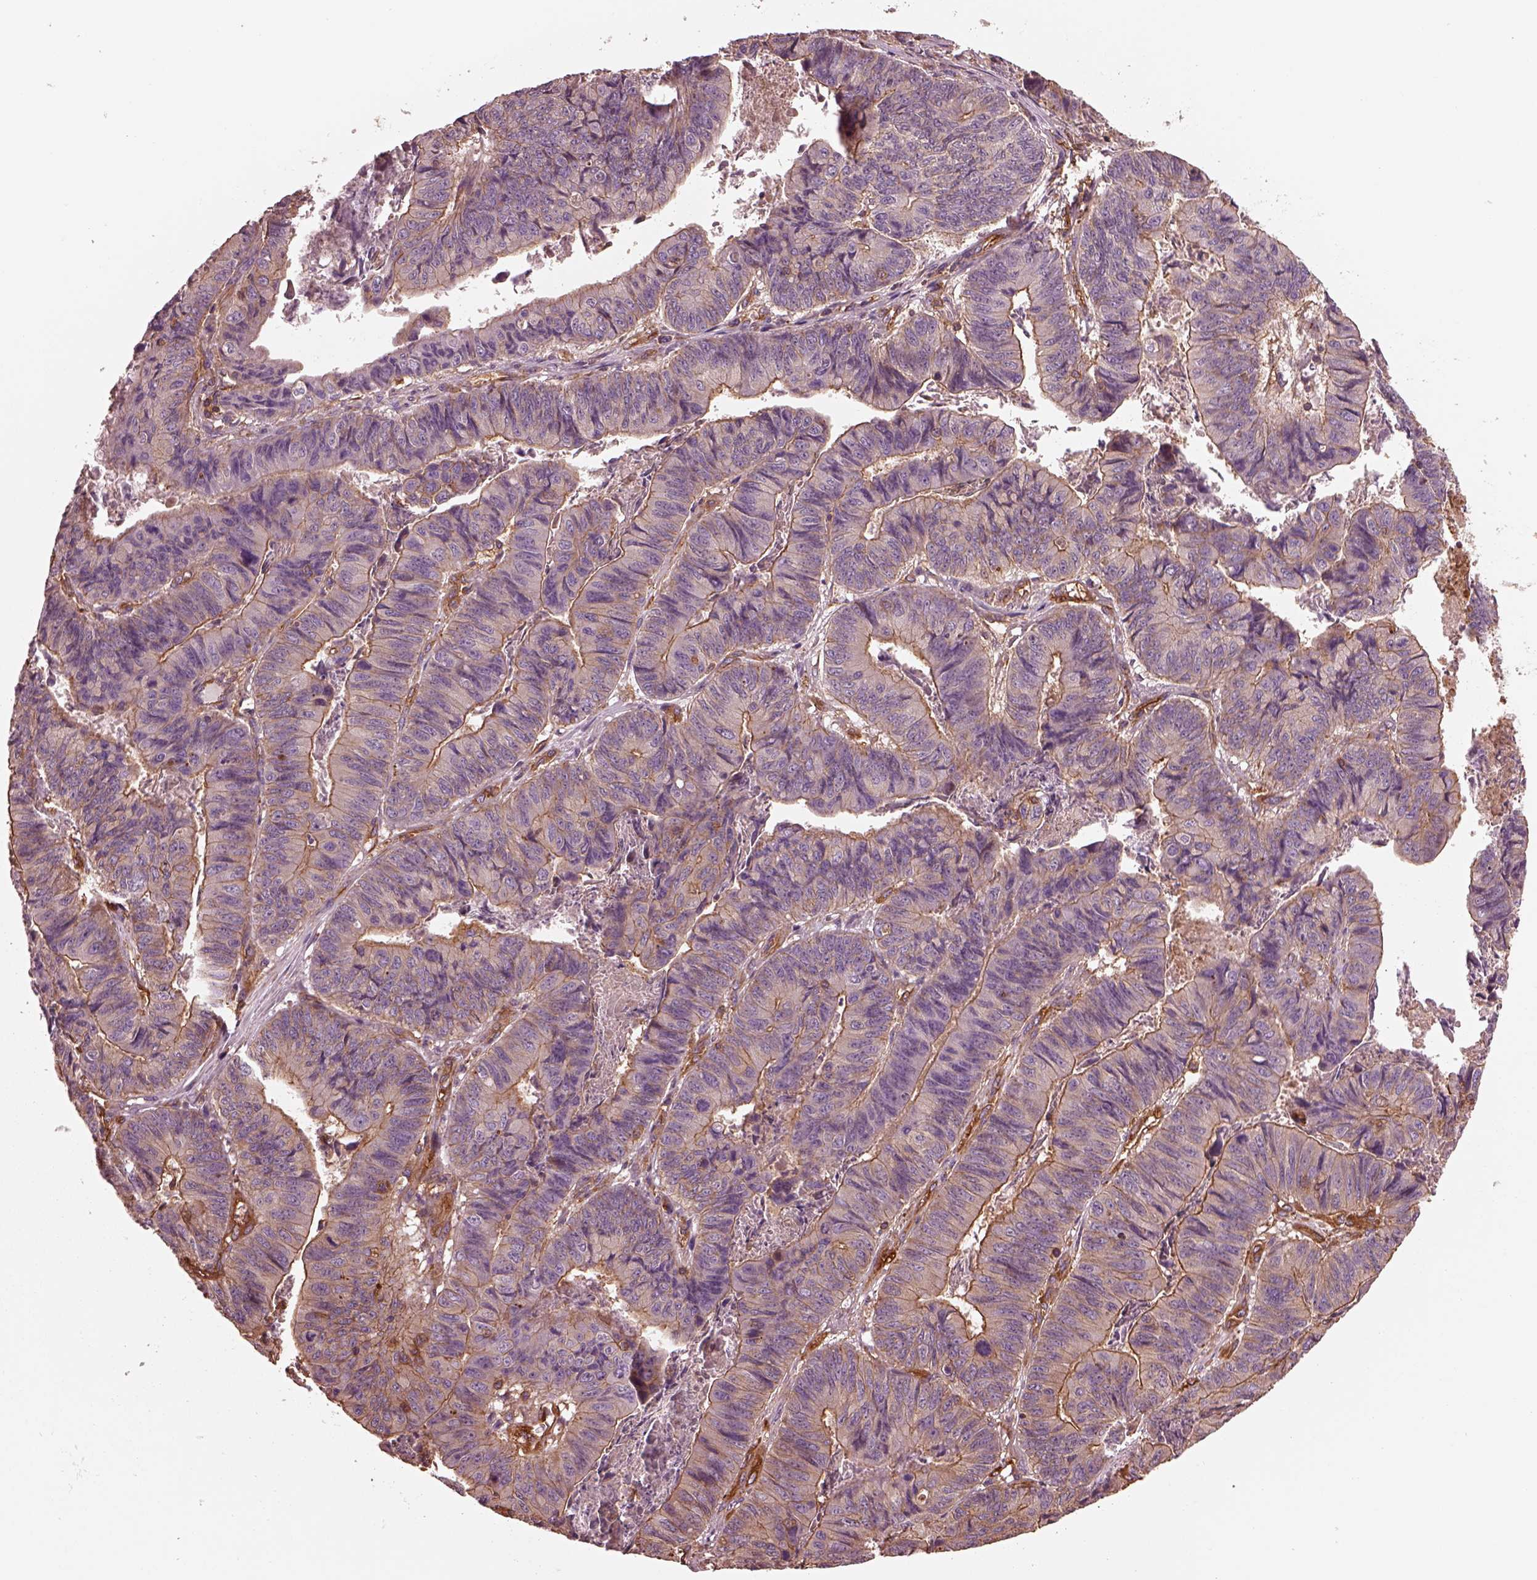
{"staining": {"intensity": "moderate", "quantity": "25%-75%", "location": "cytoplasmic/membranous"}, "tissue": "stomach cancer", "cell_type": "Tumor cells", "image_type": "cancer", "snomed": [{"axis": "morphology", "description": "Adenocarcinoma, NOS"}, {"axis": "topography", "description": "Stomach, lower"}], "caption": "This micrograph reveals stomach cancer stained with IHC to label a protein in brown. The cytoplasmic/membranous of tumor cells show moderate positivity for the protein. Nuclei are counter-stained blue.", "gene": "MYL6", "patient": {"sex": "male", "age": 77}}